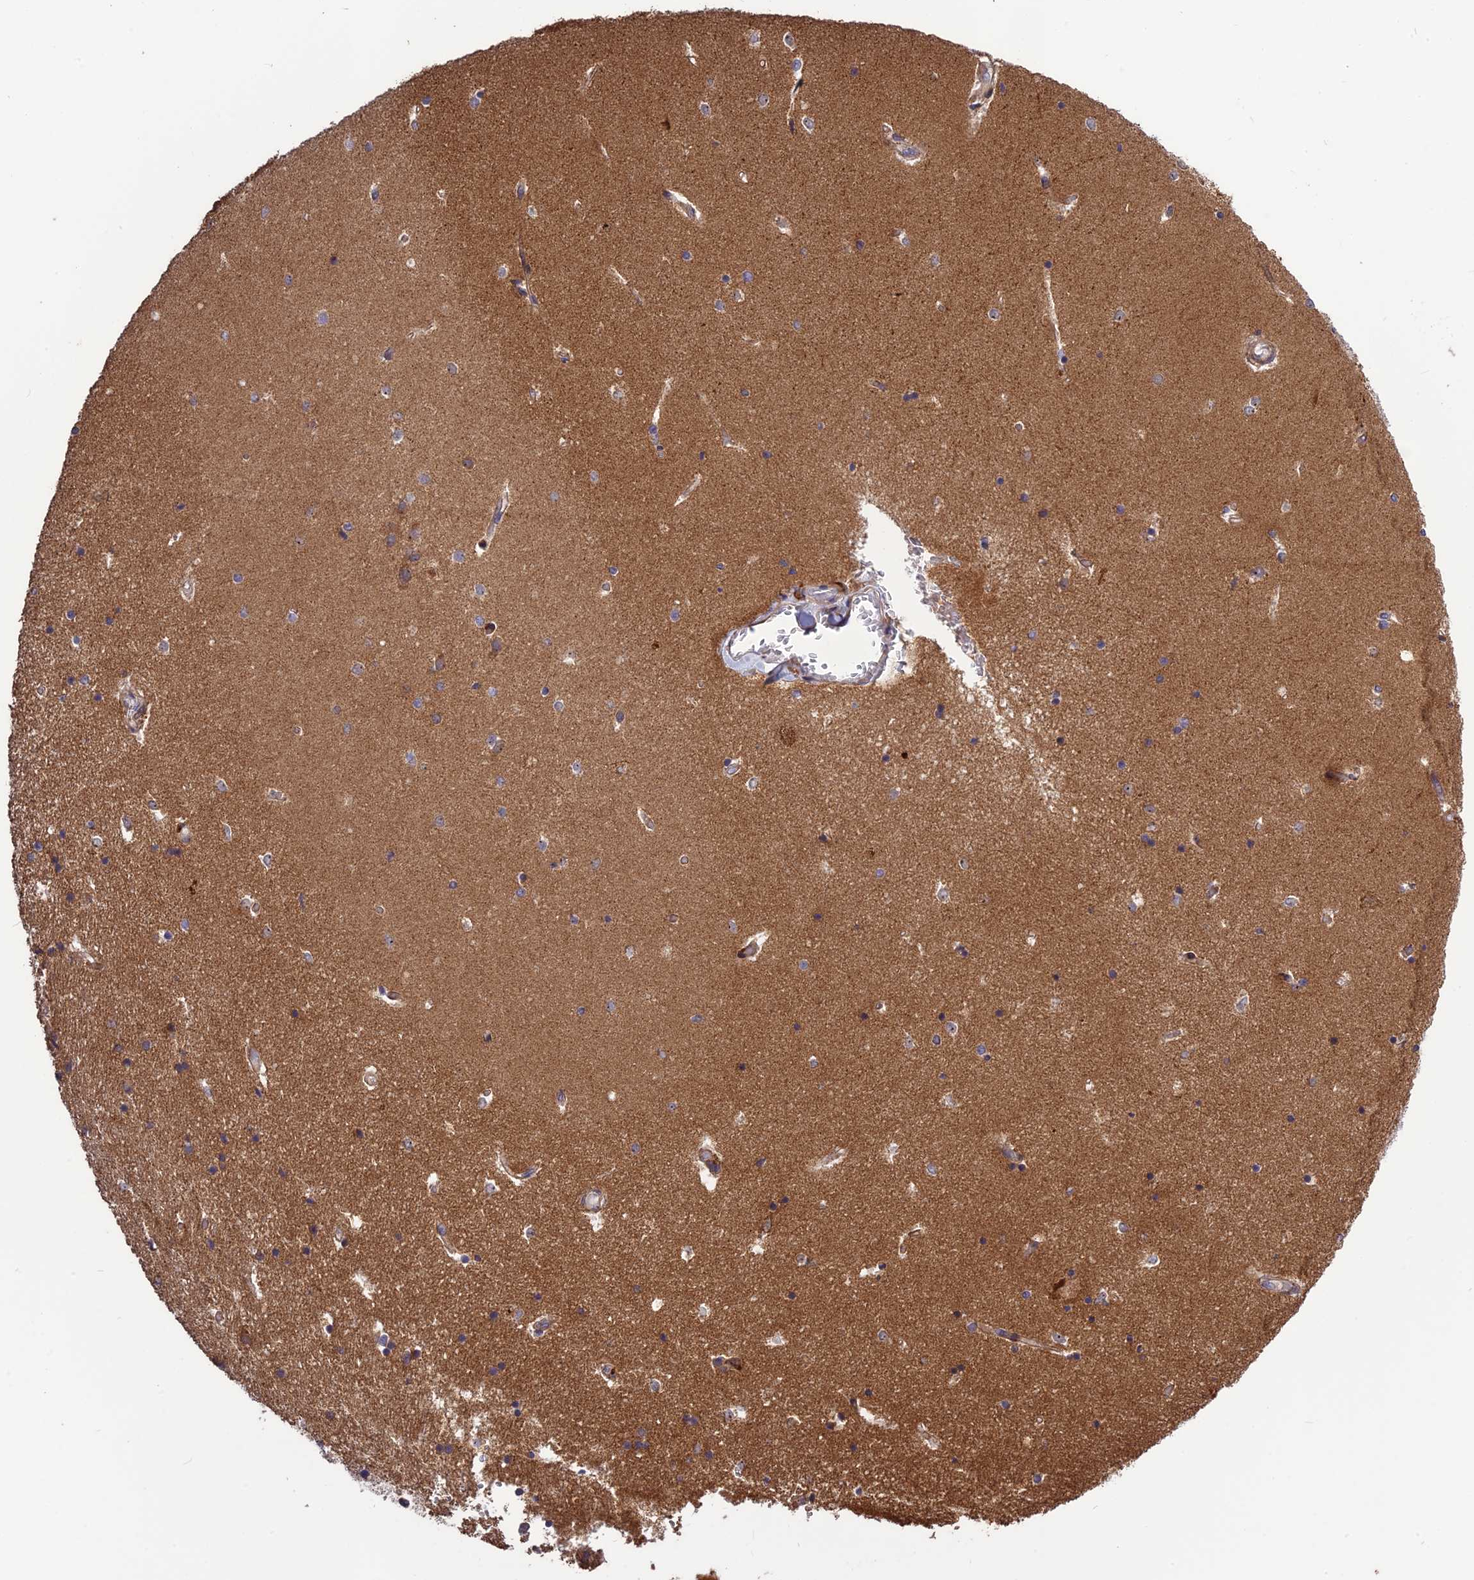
{"staining": {"intensity": "moderate", "quantity": "<25%", "location": "cytoplasmic/membranous"}, "tissue": "hippocampus", "cell_type": "Glial cells", "image_type": "normal", "snomed": [{"axis": "morphology", "description": "Normal tissue, NOS"}, {"axis": "topography", "description": "Hippocampus"}], "caption": "Human hippocampus stained for a protein (brown) shows moderate cytoplasmic/membranous positive staining in about <25% of glial cells.", "gene": "SPG21", "patient": {"sex": "female", "age": 52}}